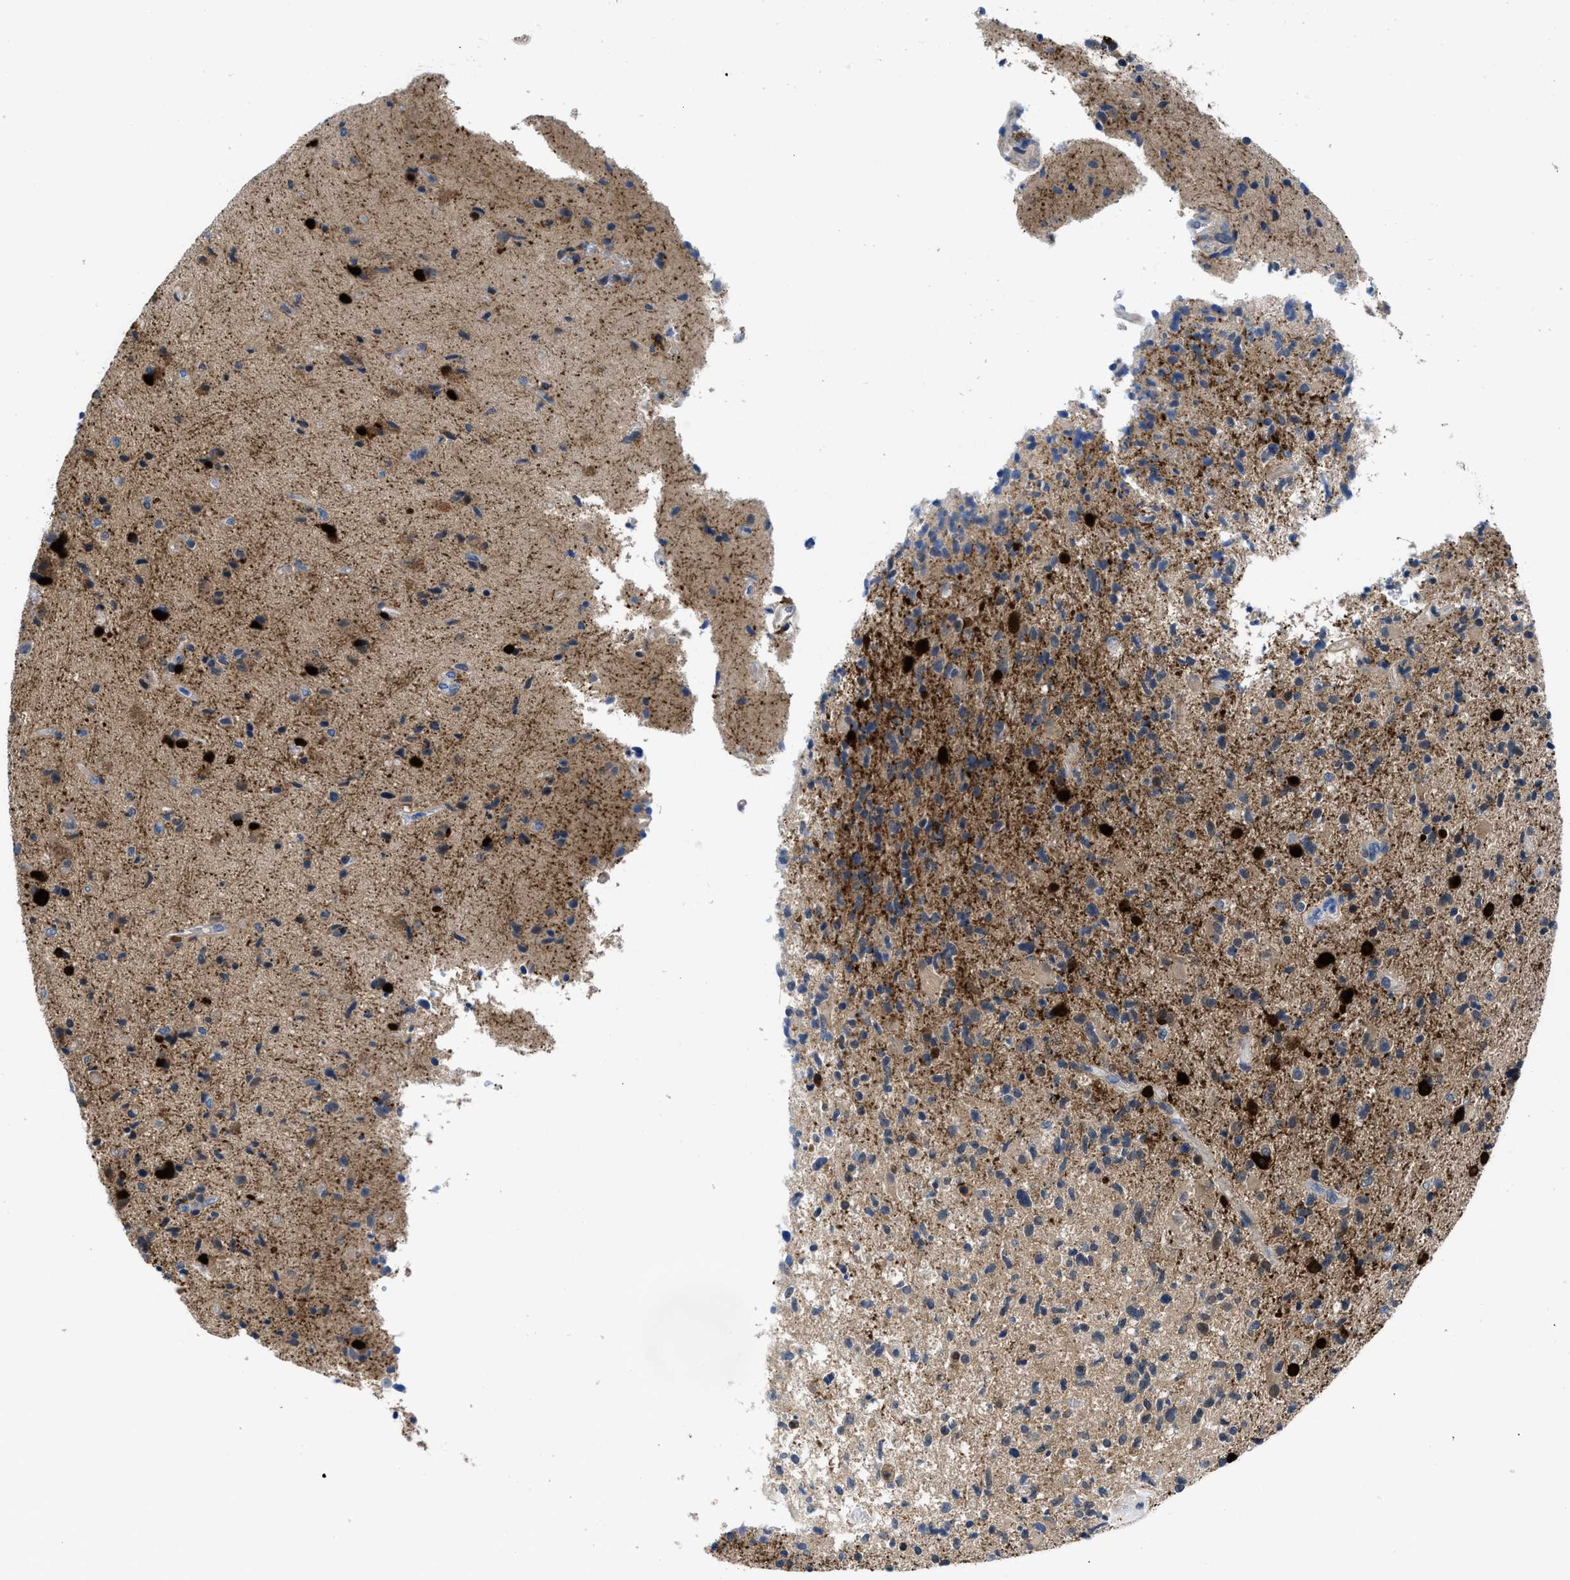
{"staining": {"intensity": "strong", "quantity": "<25%", "location": "cytoplasmic/membranous,nuclear"}, "tissue": "glioma", "cell_type": "Tumor cells", "image_type": "cancer", "snomed": [{"axis": "morphology", "description": "Glioma, malignant, High grade"}, {"axis": "topography", "description": "Brain"}], "caption": "Immunohistochemical staining of human high-grade glioma (malignant) demonstrates medium levels of strong cytoplasmic/membranous and nuclear protein expression in about <25% of tumor cells.", "gene": "CBR1", "patient": {"sex": "male", "age": 72}}